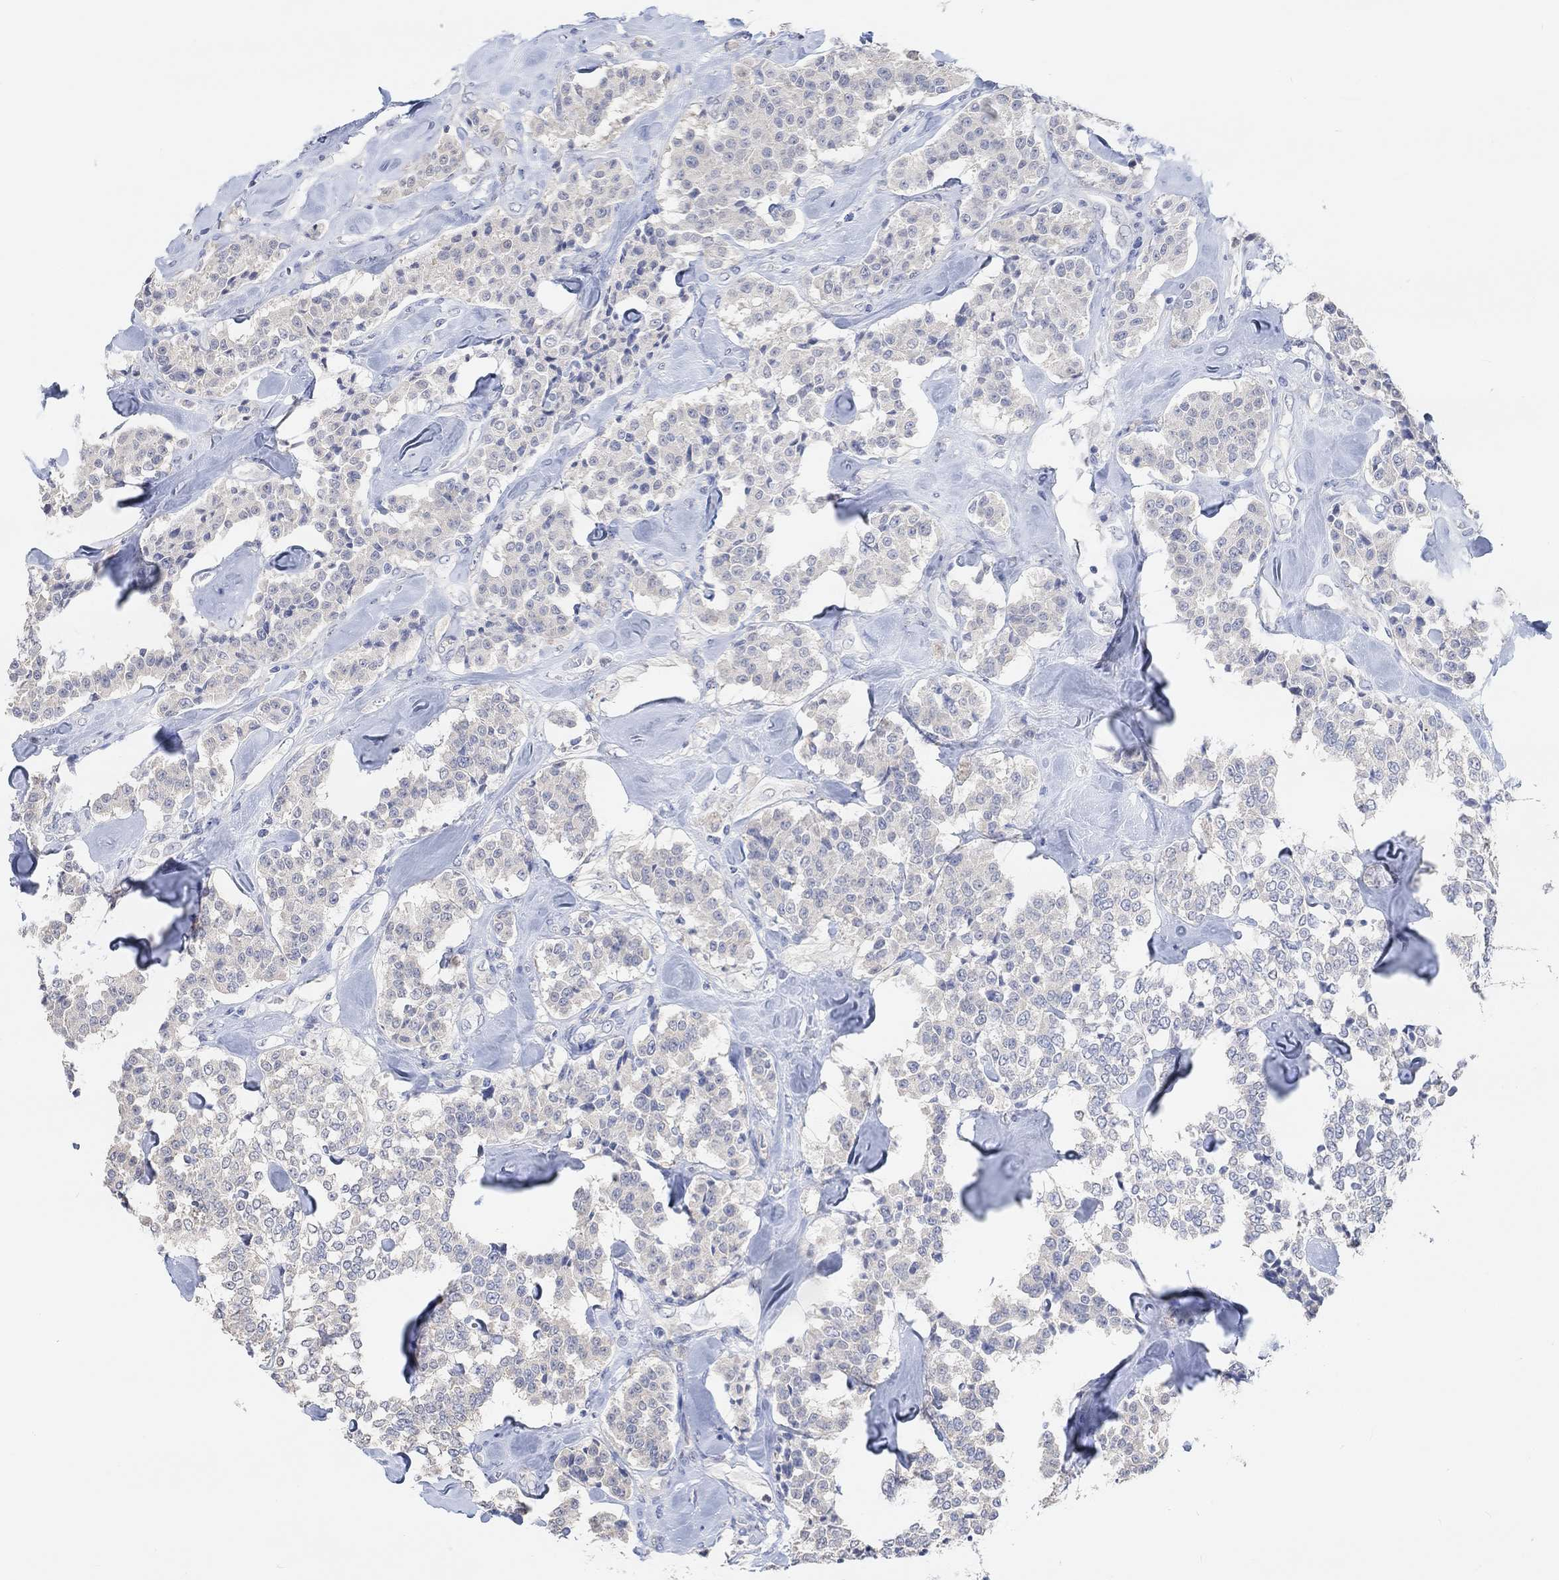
{"staining": {"intensity": "negative", "quantity": "none", "location": "none"}, "tissue": "carcinoid", "cell_type": "Tumor cells", "image_type": "cancer", "snomed": [{"axis": "morphology", "description": "Carcinoid, malignant, NOS"}, {"axis": "topography", "description": "Pancreas"}], "caption": "This is an immunohistochemistry (IHC) micrograph of carcinoid. There is no expression in tumor cells.", "gene": "MUC1", "patient": {"sex": "male", "age": 41}}